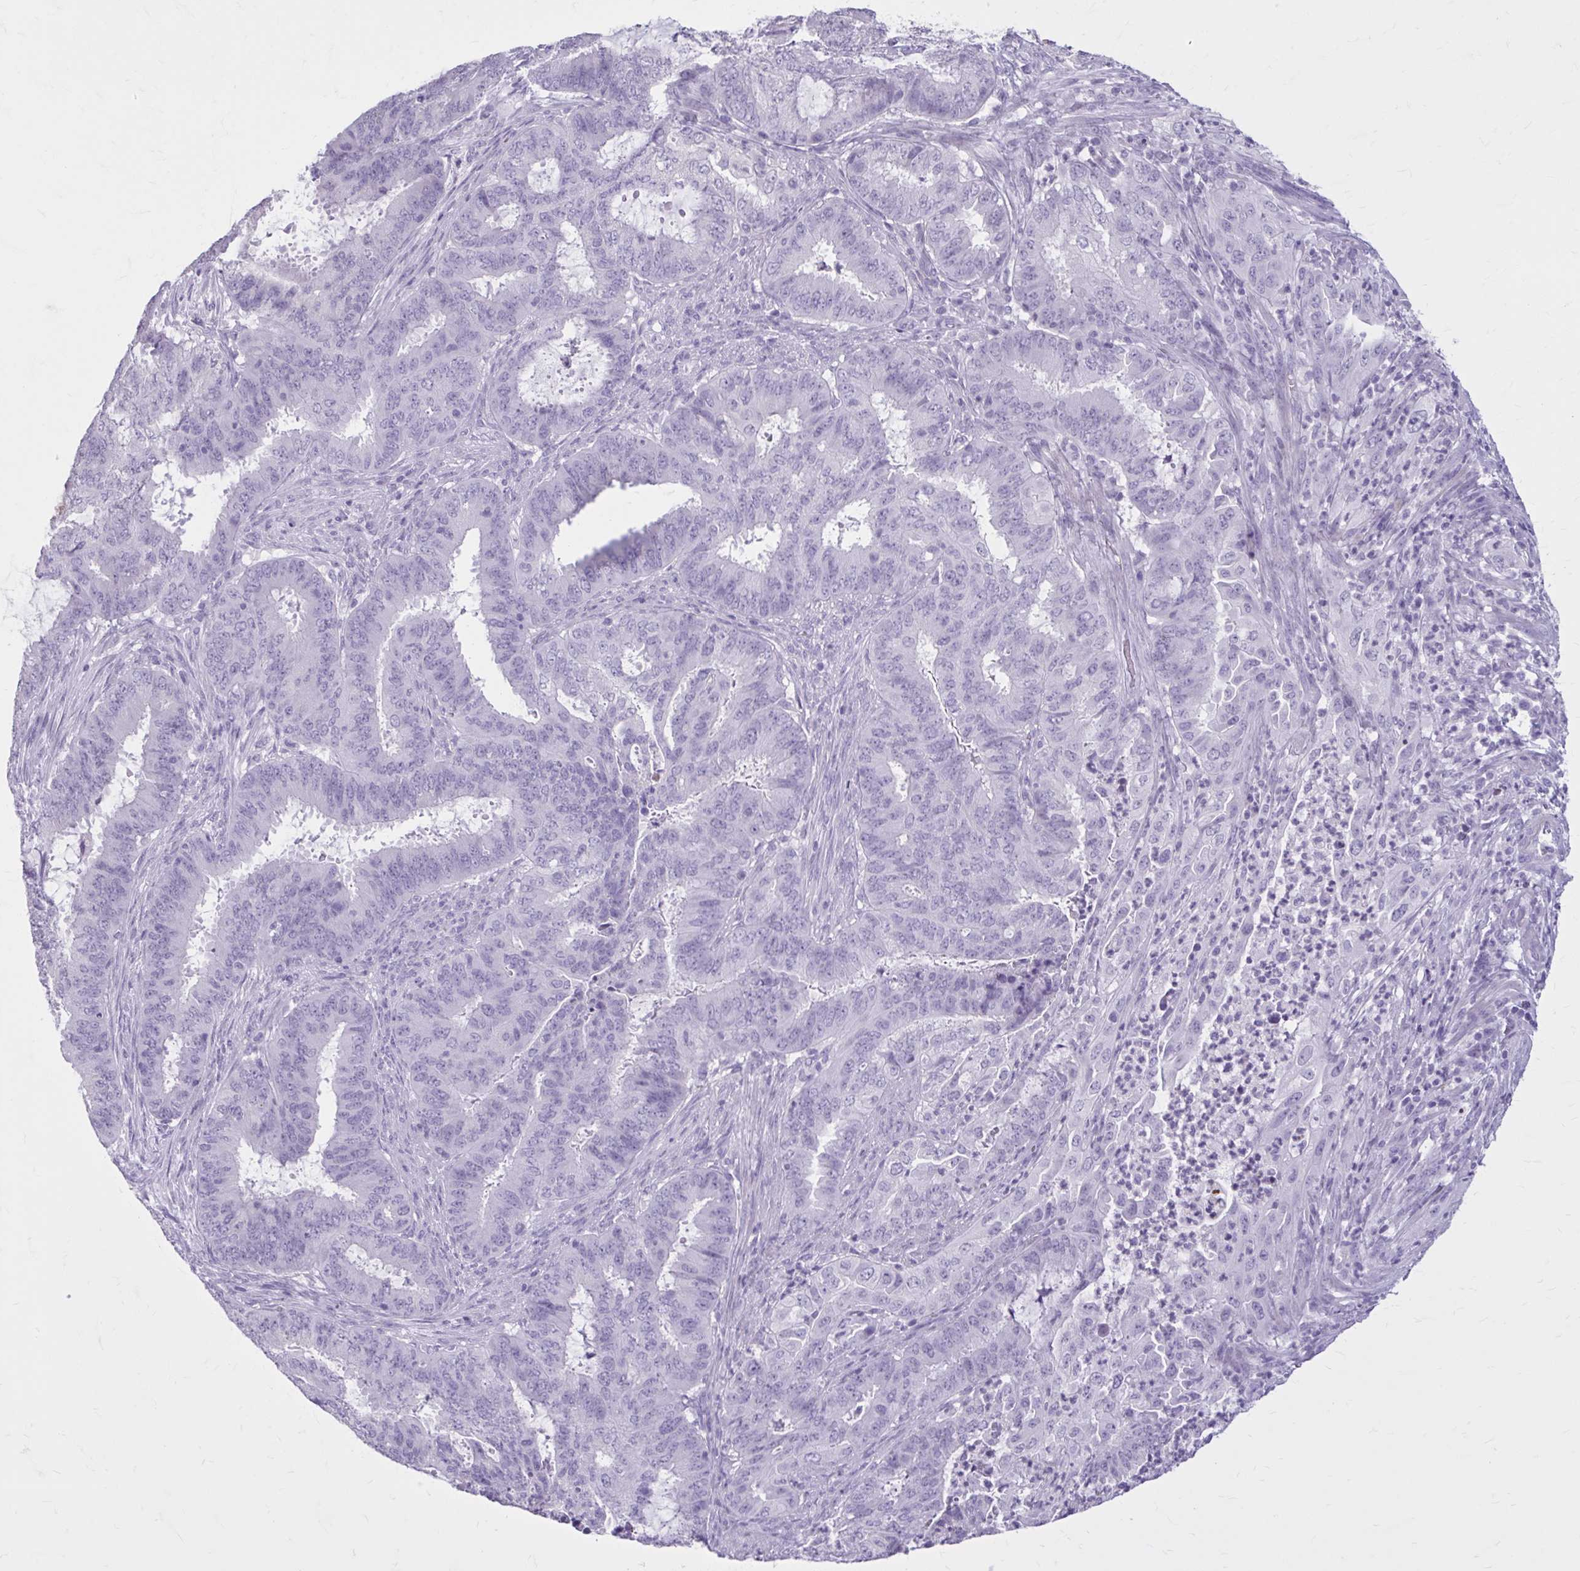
{"staining": {"intensity": "negative", "quantity": "none", "location": "none"}, "tissue": "endometrial cancer", "cell_type": "Tumor cells", "image_type": "cancer", "snomed": [{"axis": "morphology", "description": "Adenocarcinoma, NOS"}, {"axis": "topography", "description": "Endometrium"}], "caption": "An image of endometrial adenocarcinoma stained for a protein demonstrates no brown staining in tumor cells.", "gene": "OR4B1", "patient": {"sex": "female", "age": 51}}